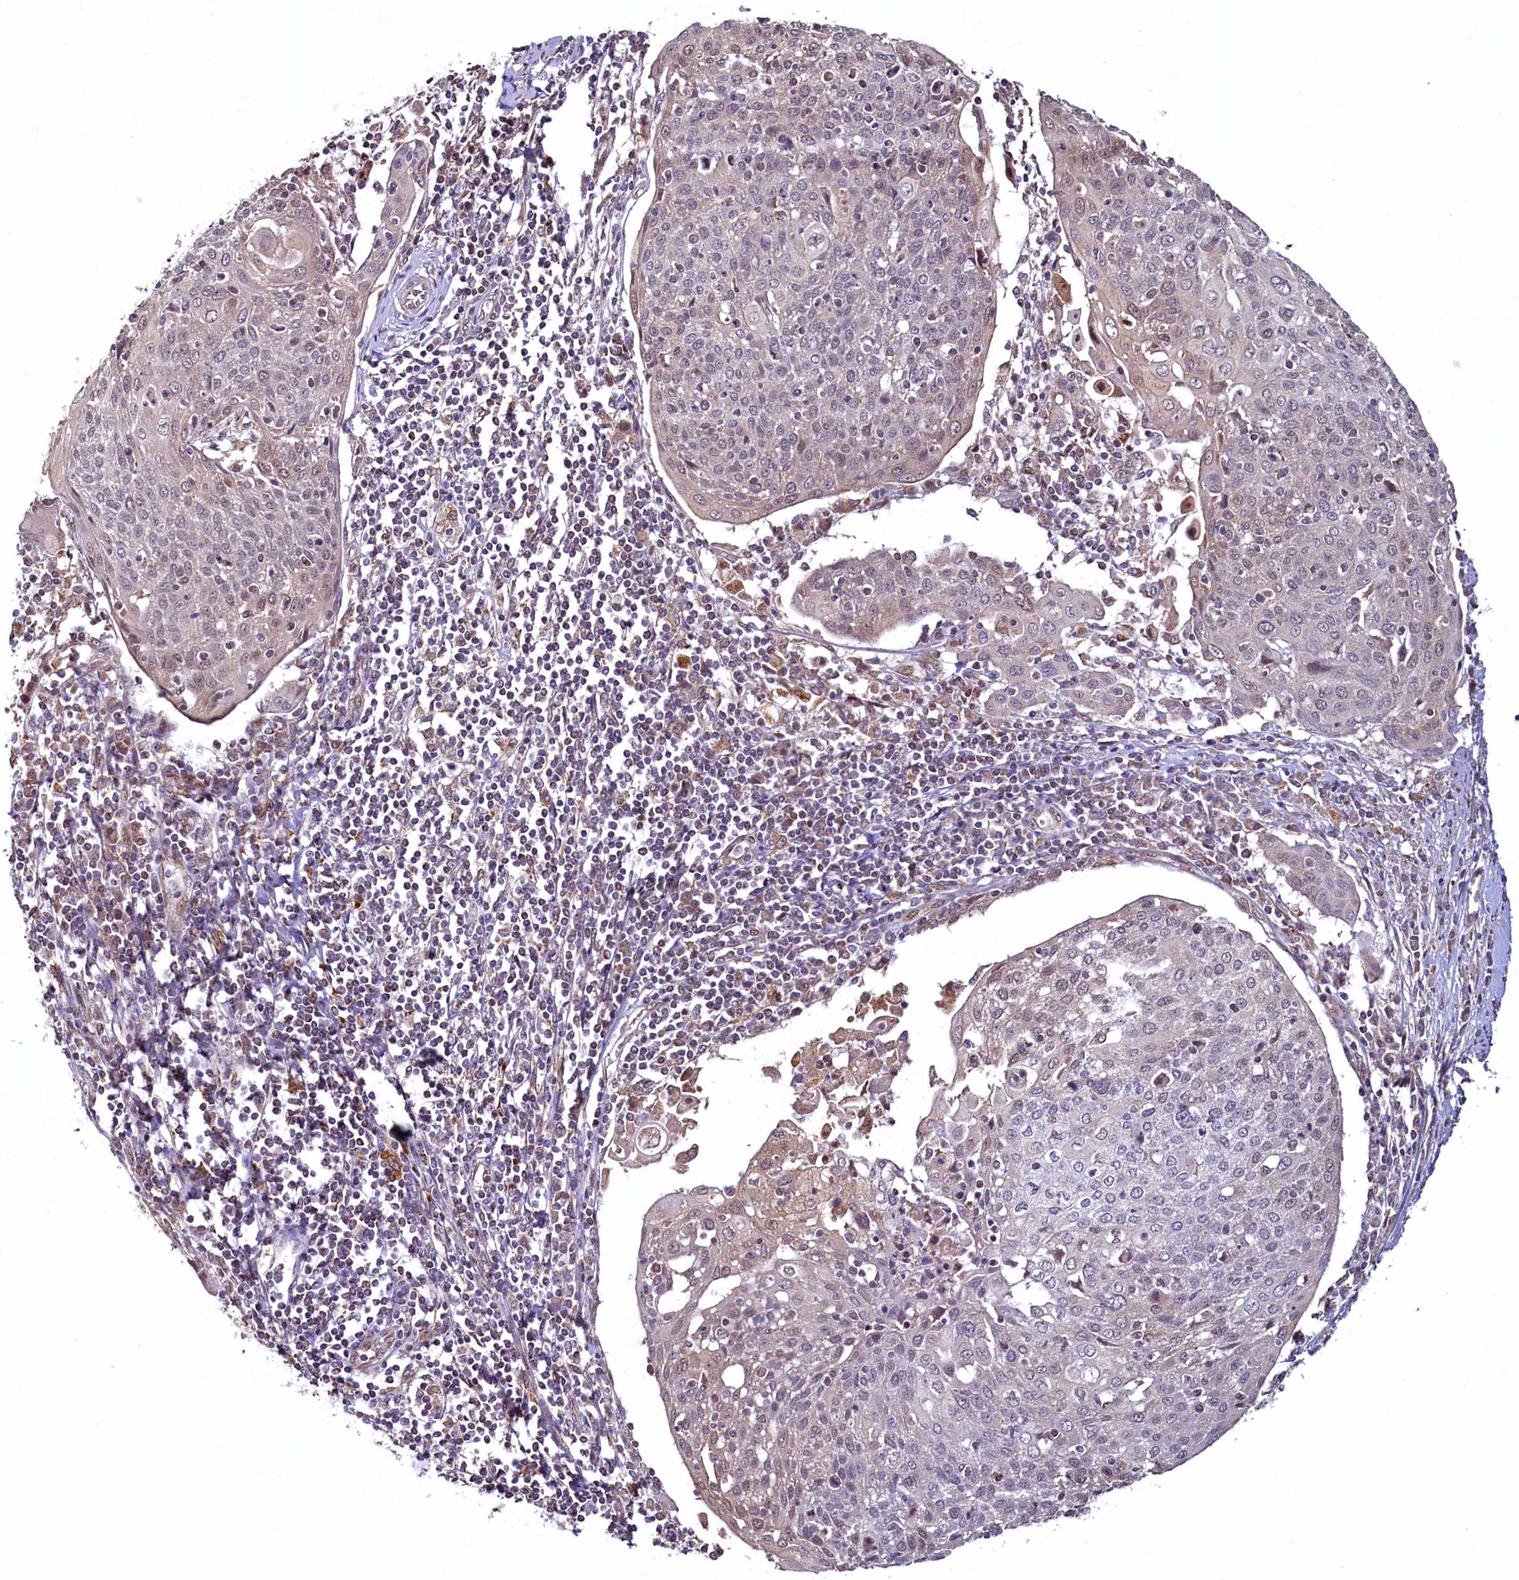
{"staining": {"intensity": "weak", "quantity": "25%-75%", "location": "nuclear"}, "tissue": "cervical cancer", "cell_type": "Tumor cells", "image_type": "cancer", "snomed": [{"axis": "morphology", "description": "Squamous cell carcinoma, NOS"}, {"axis": "topography", "description": "Cervix"}], "caption": "Cervical cancer (squamous cell carcinoma) stained with a protein marker displays weak staining in tumor cells.", "gene": "ZNF577", "patient": {"sex": "female", "age": 67}}